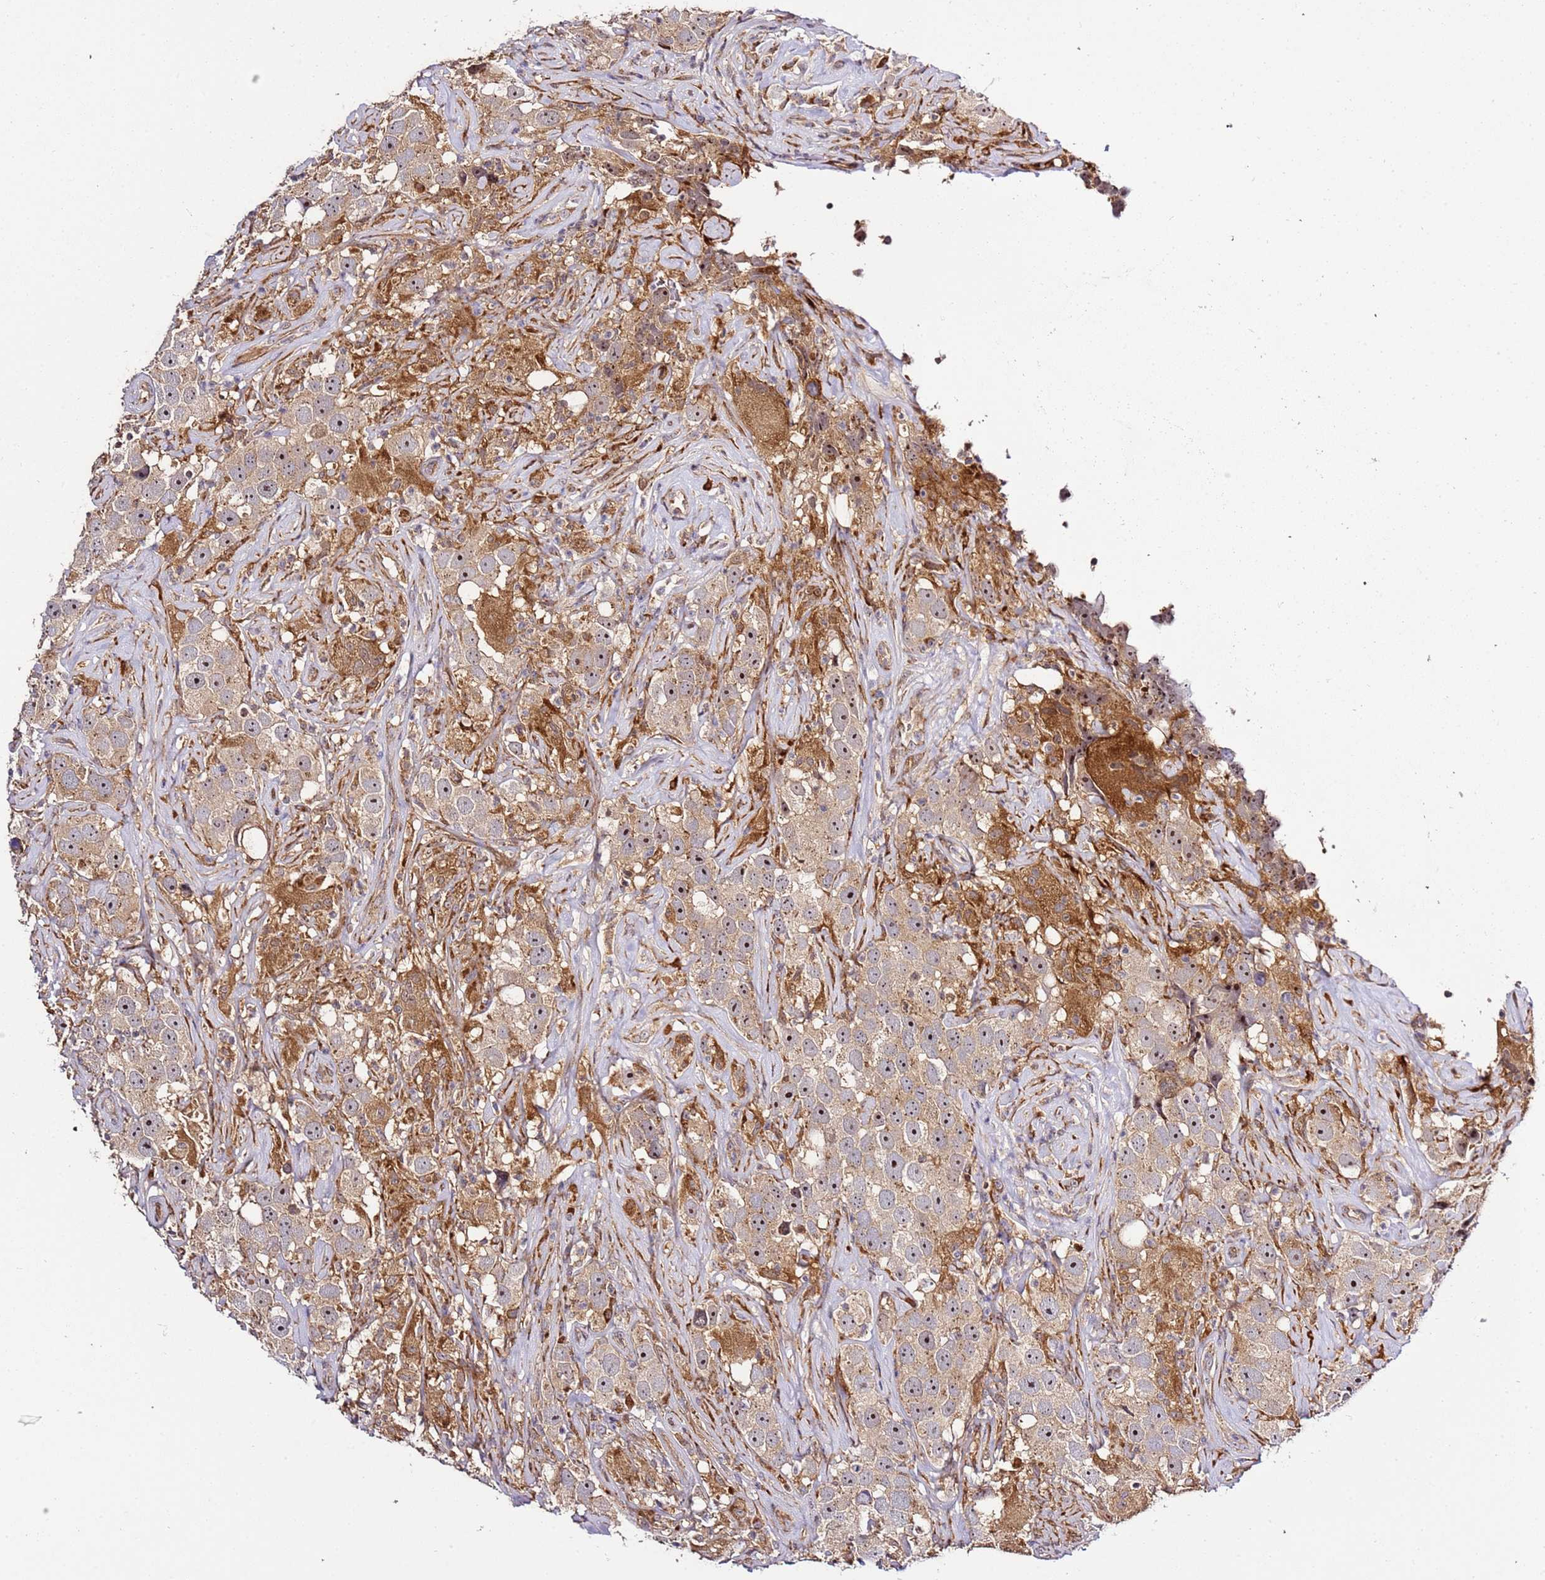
{"staining": {"intensity": "strong", "quantity": "25%-75%", "location": "cytoplasmic/membranous,nuclear"}, "tissue": "testis cancer", "cell_type": "Tumor cells", "image_type": "cancer", "snomed": [{"axis": "morphology", "description": "Seminoma, NOS"}, {"axis": "topography", "description": "Testis"}], "caption": "Immunohistochemistry image of human seminoma (testis) stained for a protein (brown), which displays high levels of strong cytoplasmic/membranous and nuclear expression in approximately 25%-75% of tumor cells.", "gene": "PVRIG", "patient": {"sex": "male", "age": 49}}